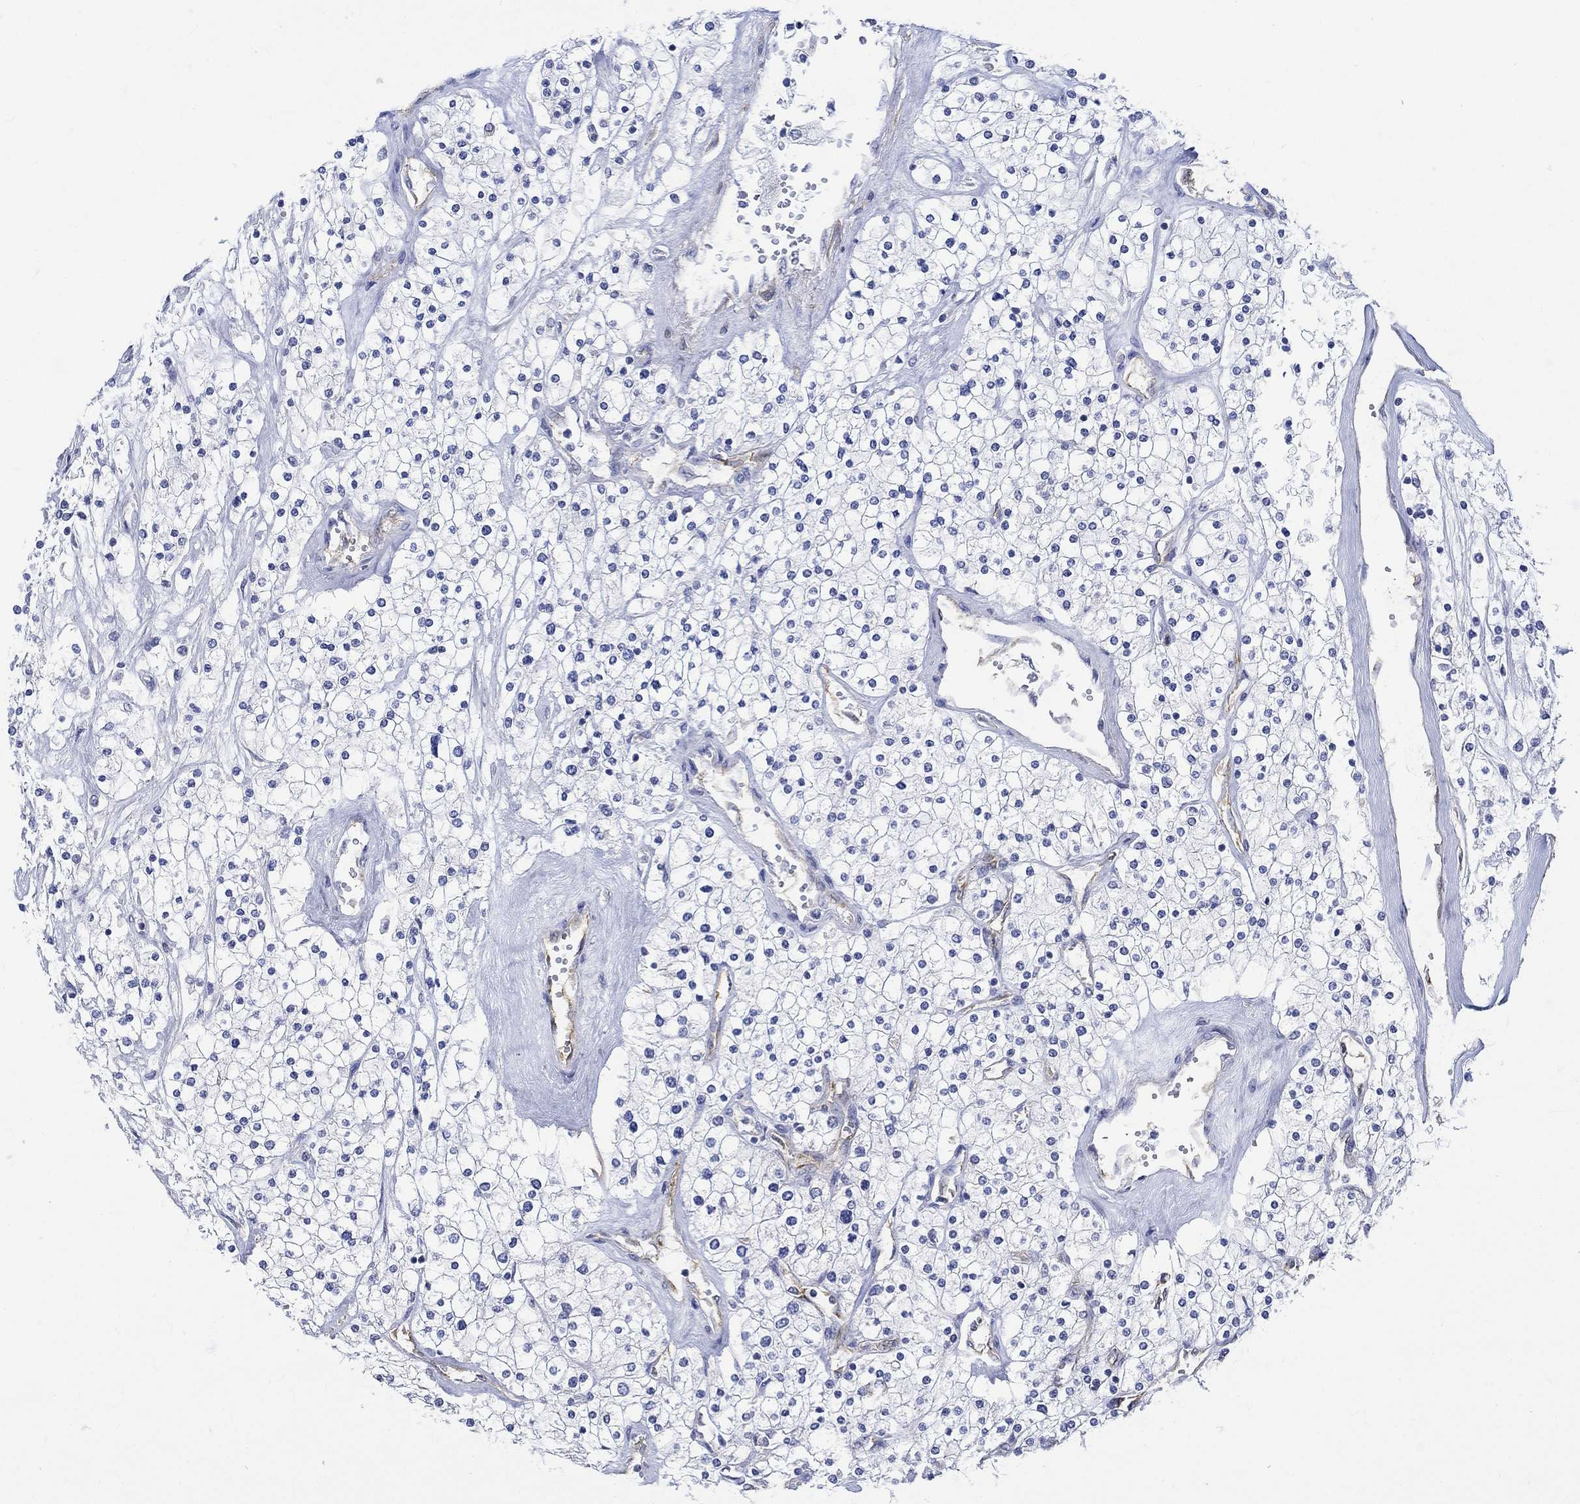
{"staining": {"intensity": "negative", "quantity": "none", "location": "none"}, "tissue": "renal cancer", "cell_type": "Tumor cells", "image_type": "cancer", "snomed": [{"axis": "morphology", "description": "Adenocarcinoma, NOS"}, {"axis": "topography", "description": "Kidney"}], "caption": "Adenocarcinoma (renal) stained for a protein using IHC shows no expression tumor cells.", "gene": "AGRP", "patient": {"sex": "male", "age": 80}}